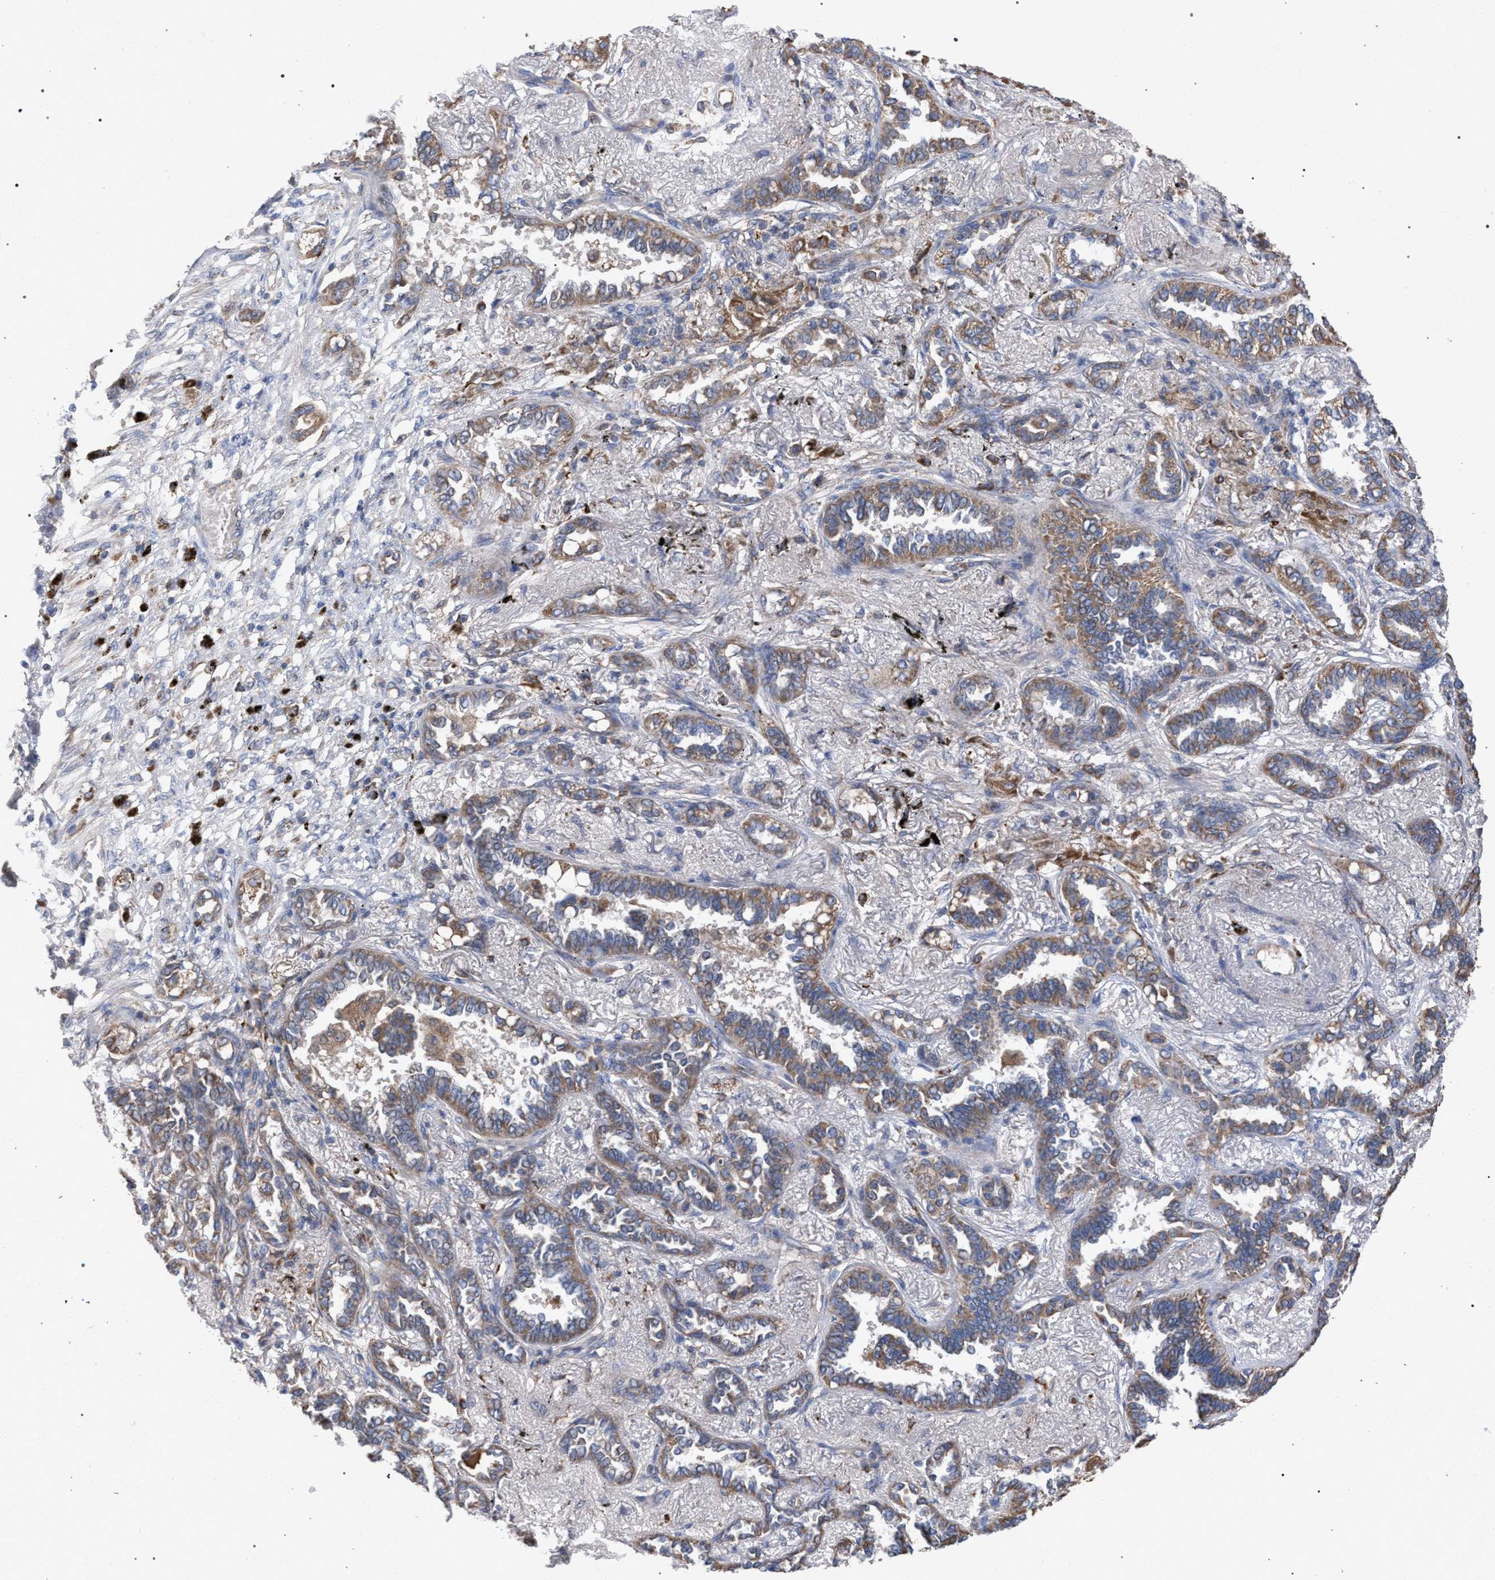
{"staining": {"intensity": "weak", "quantity": ">75%", "location": "cytoplasmic/membranous"}, "tissue": "lung cancer", "cell_type": "Tumor cells", "image_type": "cancer", "snomed": [{"axis": "morphology", "description": "Adenocarcinoma, NOS"}, {"axis": "topography", "description": "Lung"}], "caption": "A histopathology image of human adenocarcinoma (lung) stained for a protein exhibits weak cytoplasmic/membranous brown staining in tumor cells.", "gene": "BCL2L12", "patient": {"sex": "male", "age": 59}}